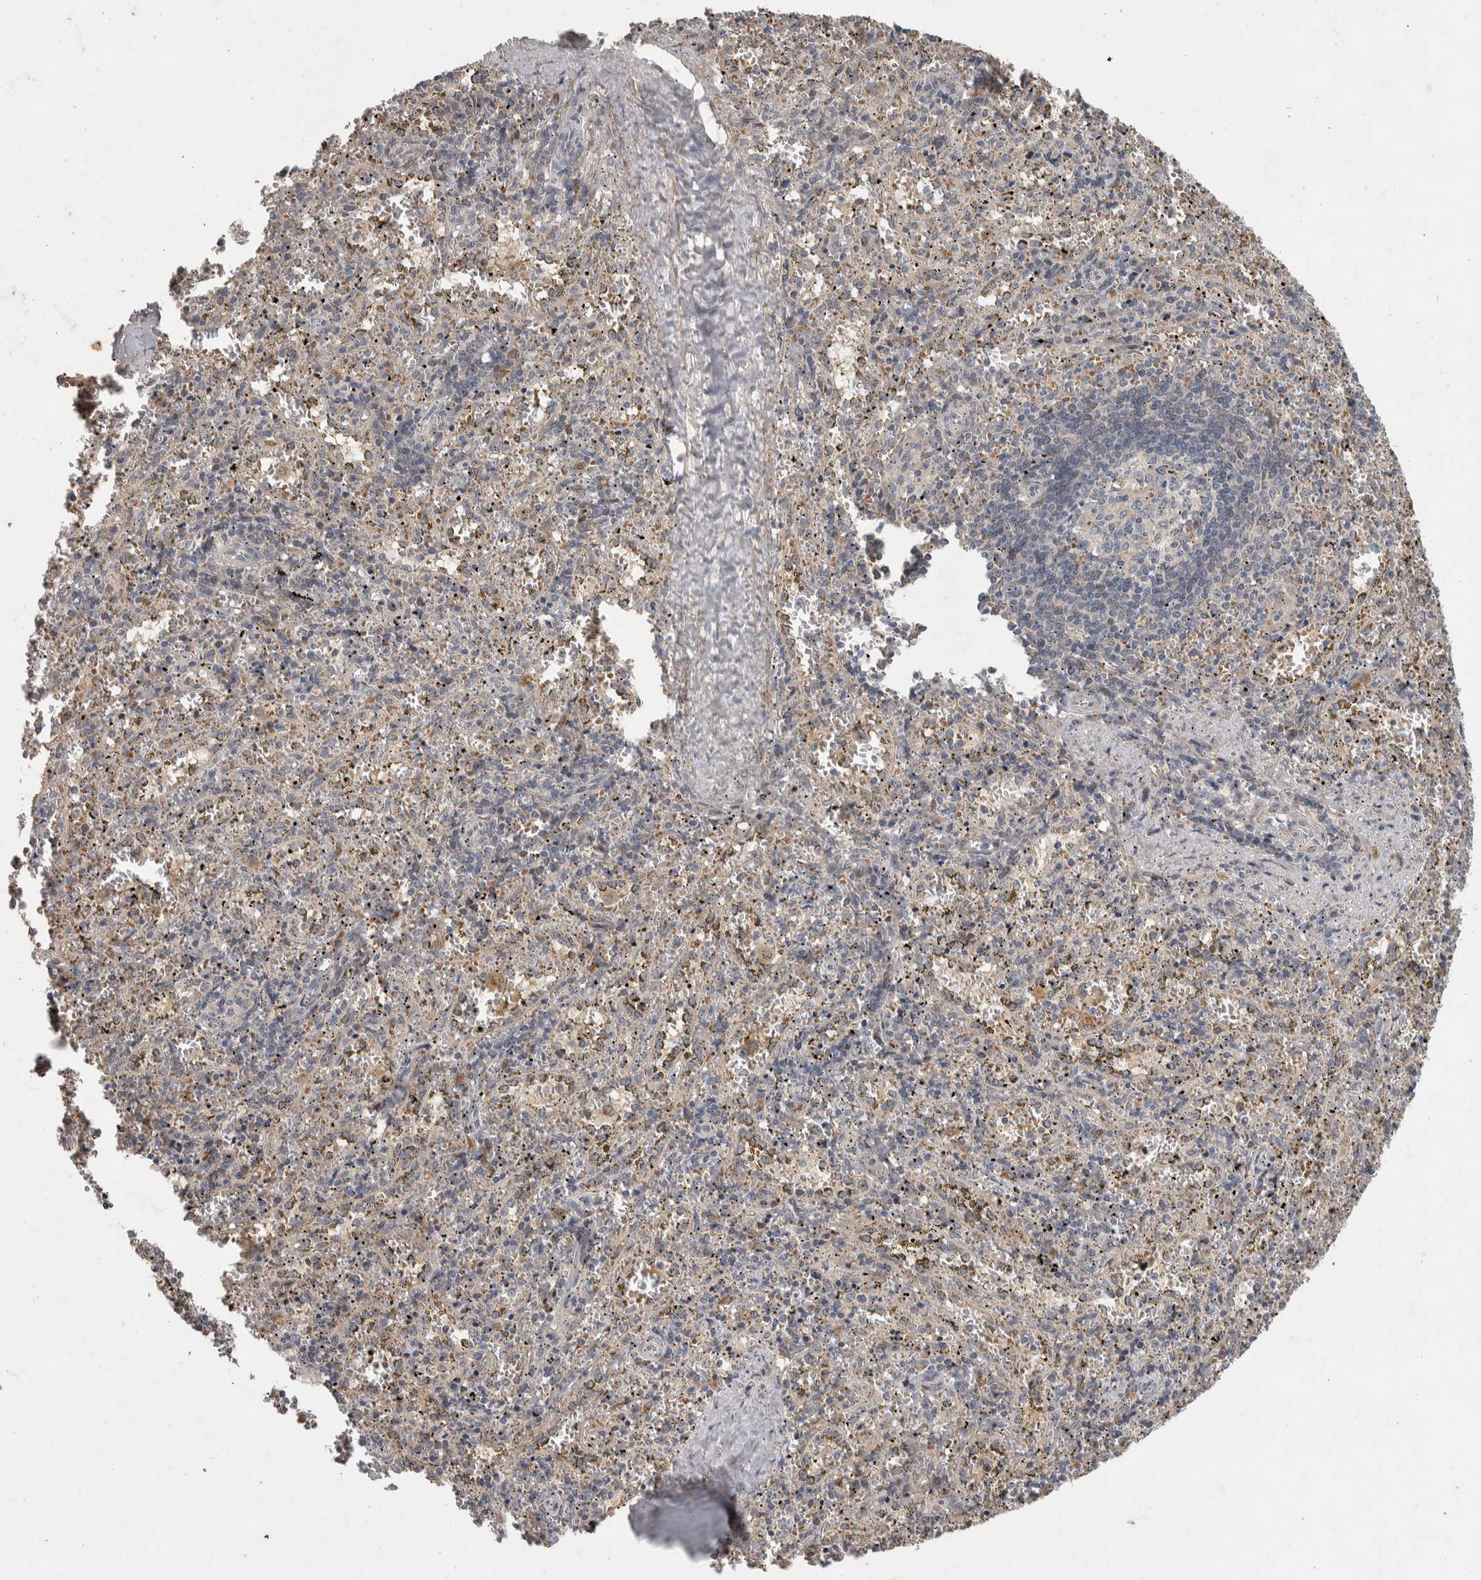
{"staining": {"intensity": "negative", "quantity": "none", "location": "none"}, "tissue": "spleen", "cell_type": "Cells in red pulp", "image_type": "normal", "snomed": [{"axis": "morphology", "description": "Normal tissue, NOS"}, {"axis": "topography", "description": "Spleen"}], "caption": "This is a photomicrograph of IHC staining of benign spleen, which shows no staining in cells in red pulp.", "gene": "CHRM3", "patient": {"sex": "male", "age": 11}}